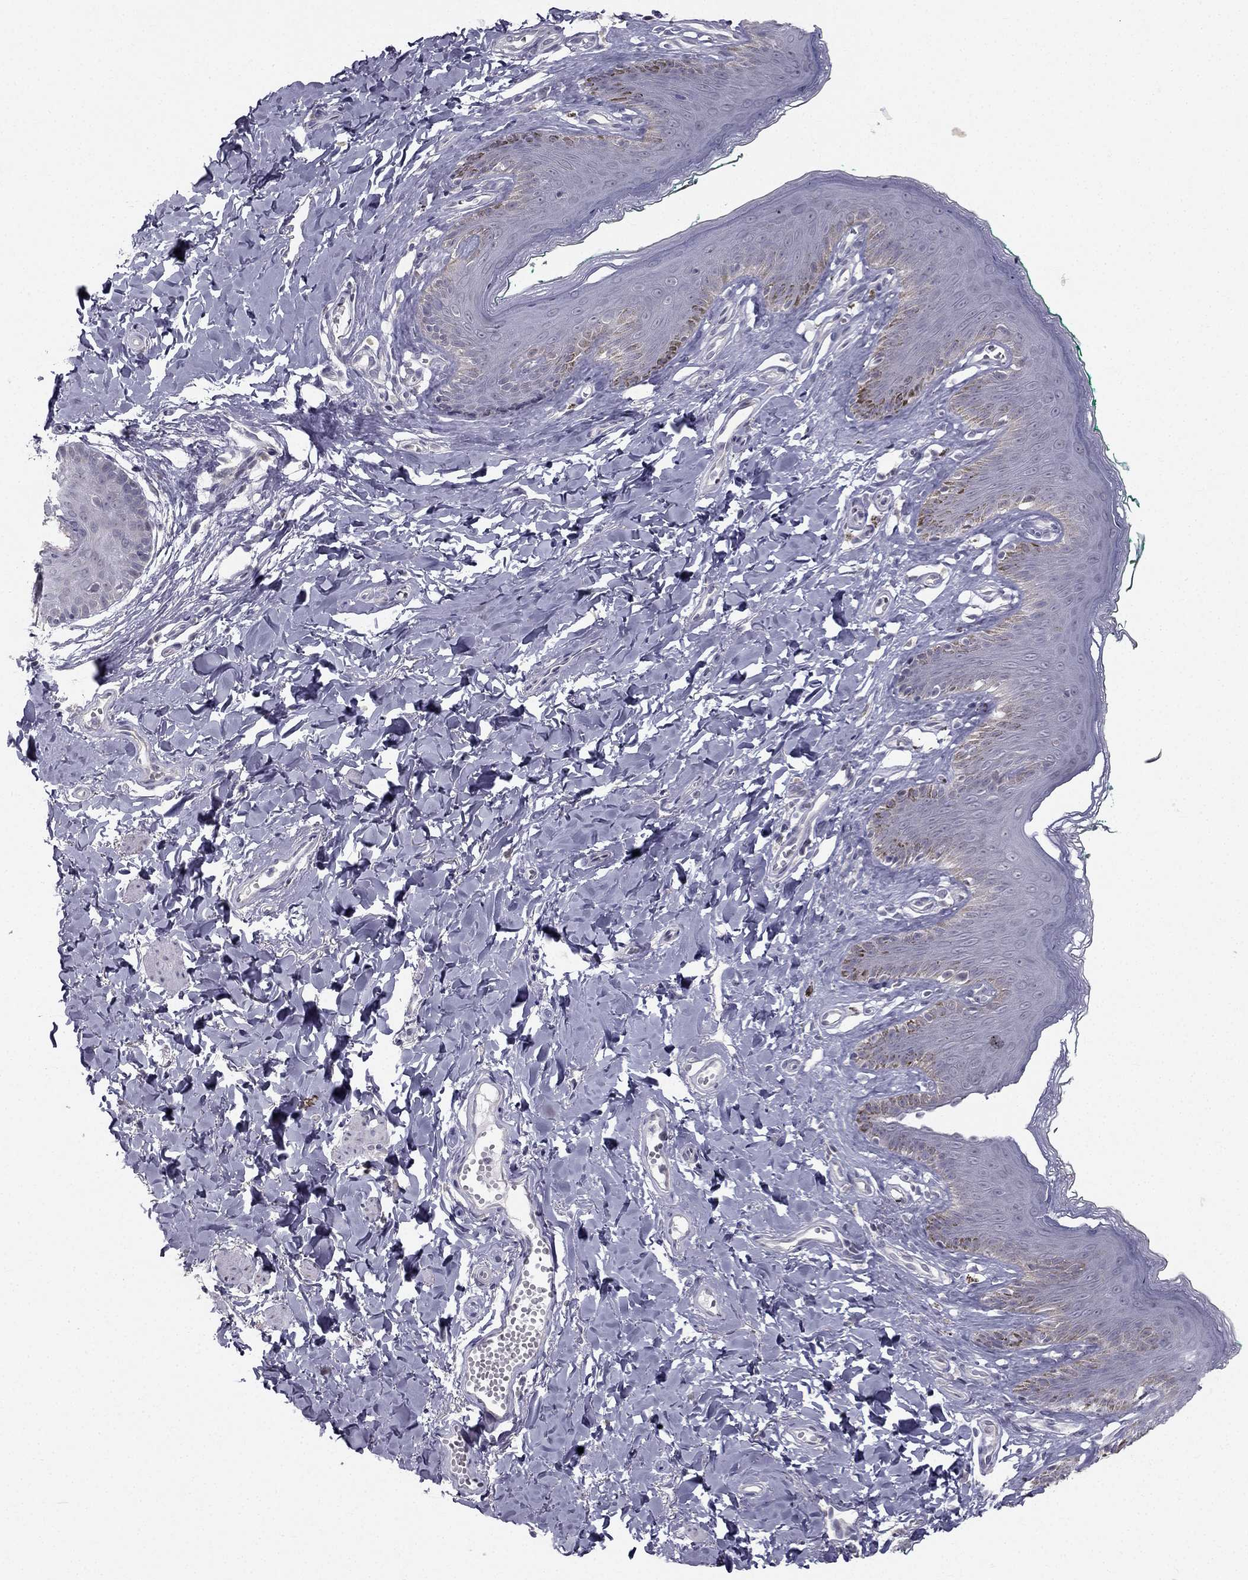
{"staining": {"intensity": "negative", "quantity": "none", "location": "none"}, "tissue": "skin", "cell_type": "Epidermal cells", "image_type": "normal", "snomed": [{"axis": "morphology", "description": "Normal tissue, NOS"}, {"axis": "topography", "description": "Vulva"}], "caption": "There is no significant expression in epidermal cells of skin. The staining was performed using DAB to visualize the protein expression in brown, while the nuclei were stained in blue with hematoxylin (Magnification: 20x).", "gene": "C5orf49", "patient": {"sex": "female", "age": 66}}